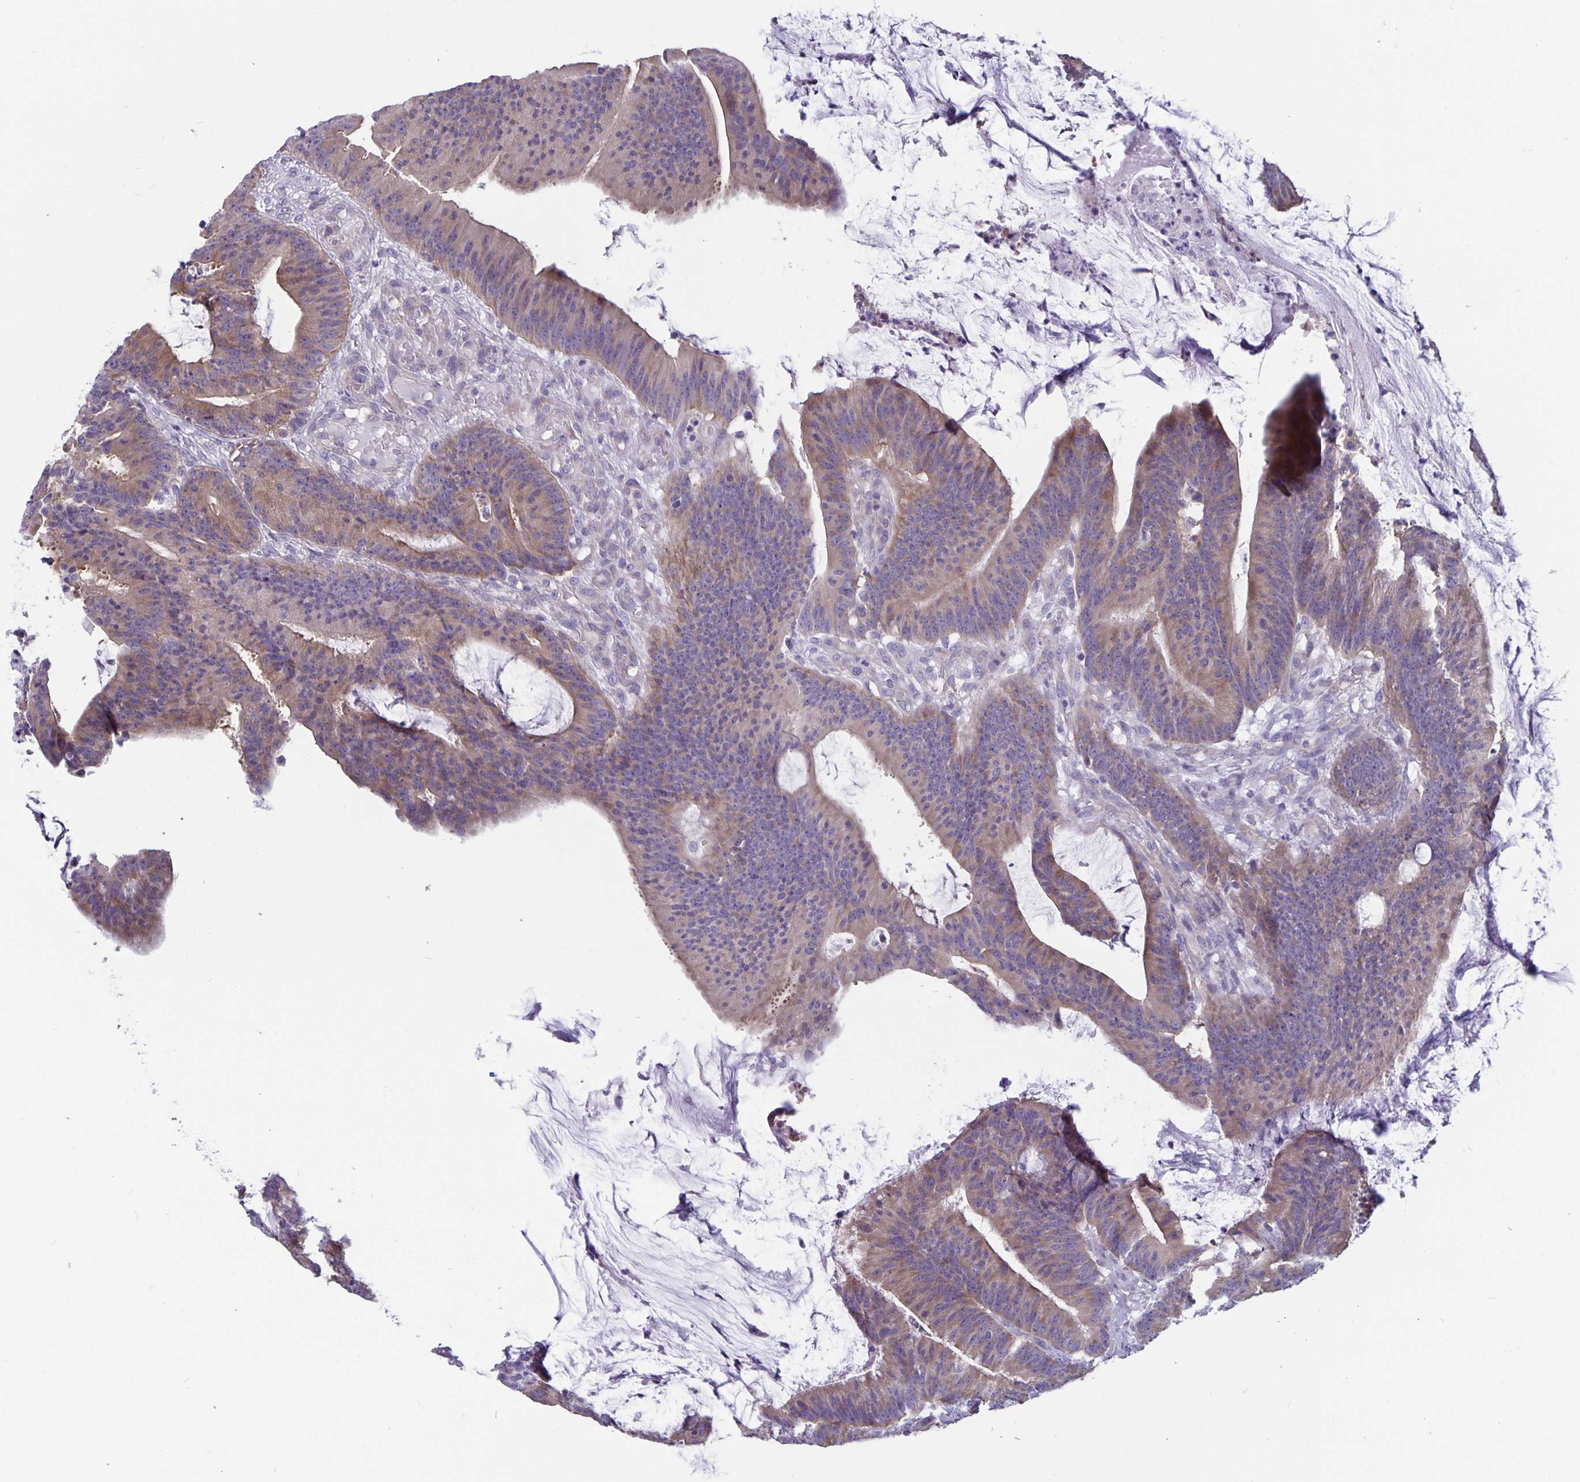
{"staining": {"intensity": "weak", "quantity": "25%-75%", "location": "cytoplasmic/membranous"}, "tissue": "colorectal cancer", "cell_type": "Tumor cells", "image_type": "cancer", "snomed": [{"axis": "morphology", "description": "Adenocarcinoma, NOS"}, {"axis": "topography", "description": "Colon"}], "caption": "Weak cytoplasmic/membranous staining for a protein is present in about 25%-75% of tumor cells of adenocarcinoma (colorectal) using IHC.", "gene": "PLCB3", "patient": {"sex": "female", "age": 78}}